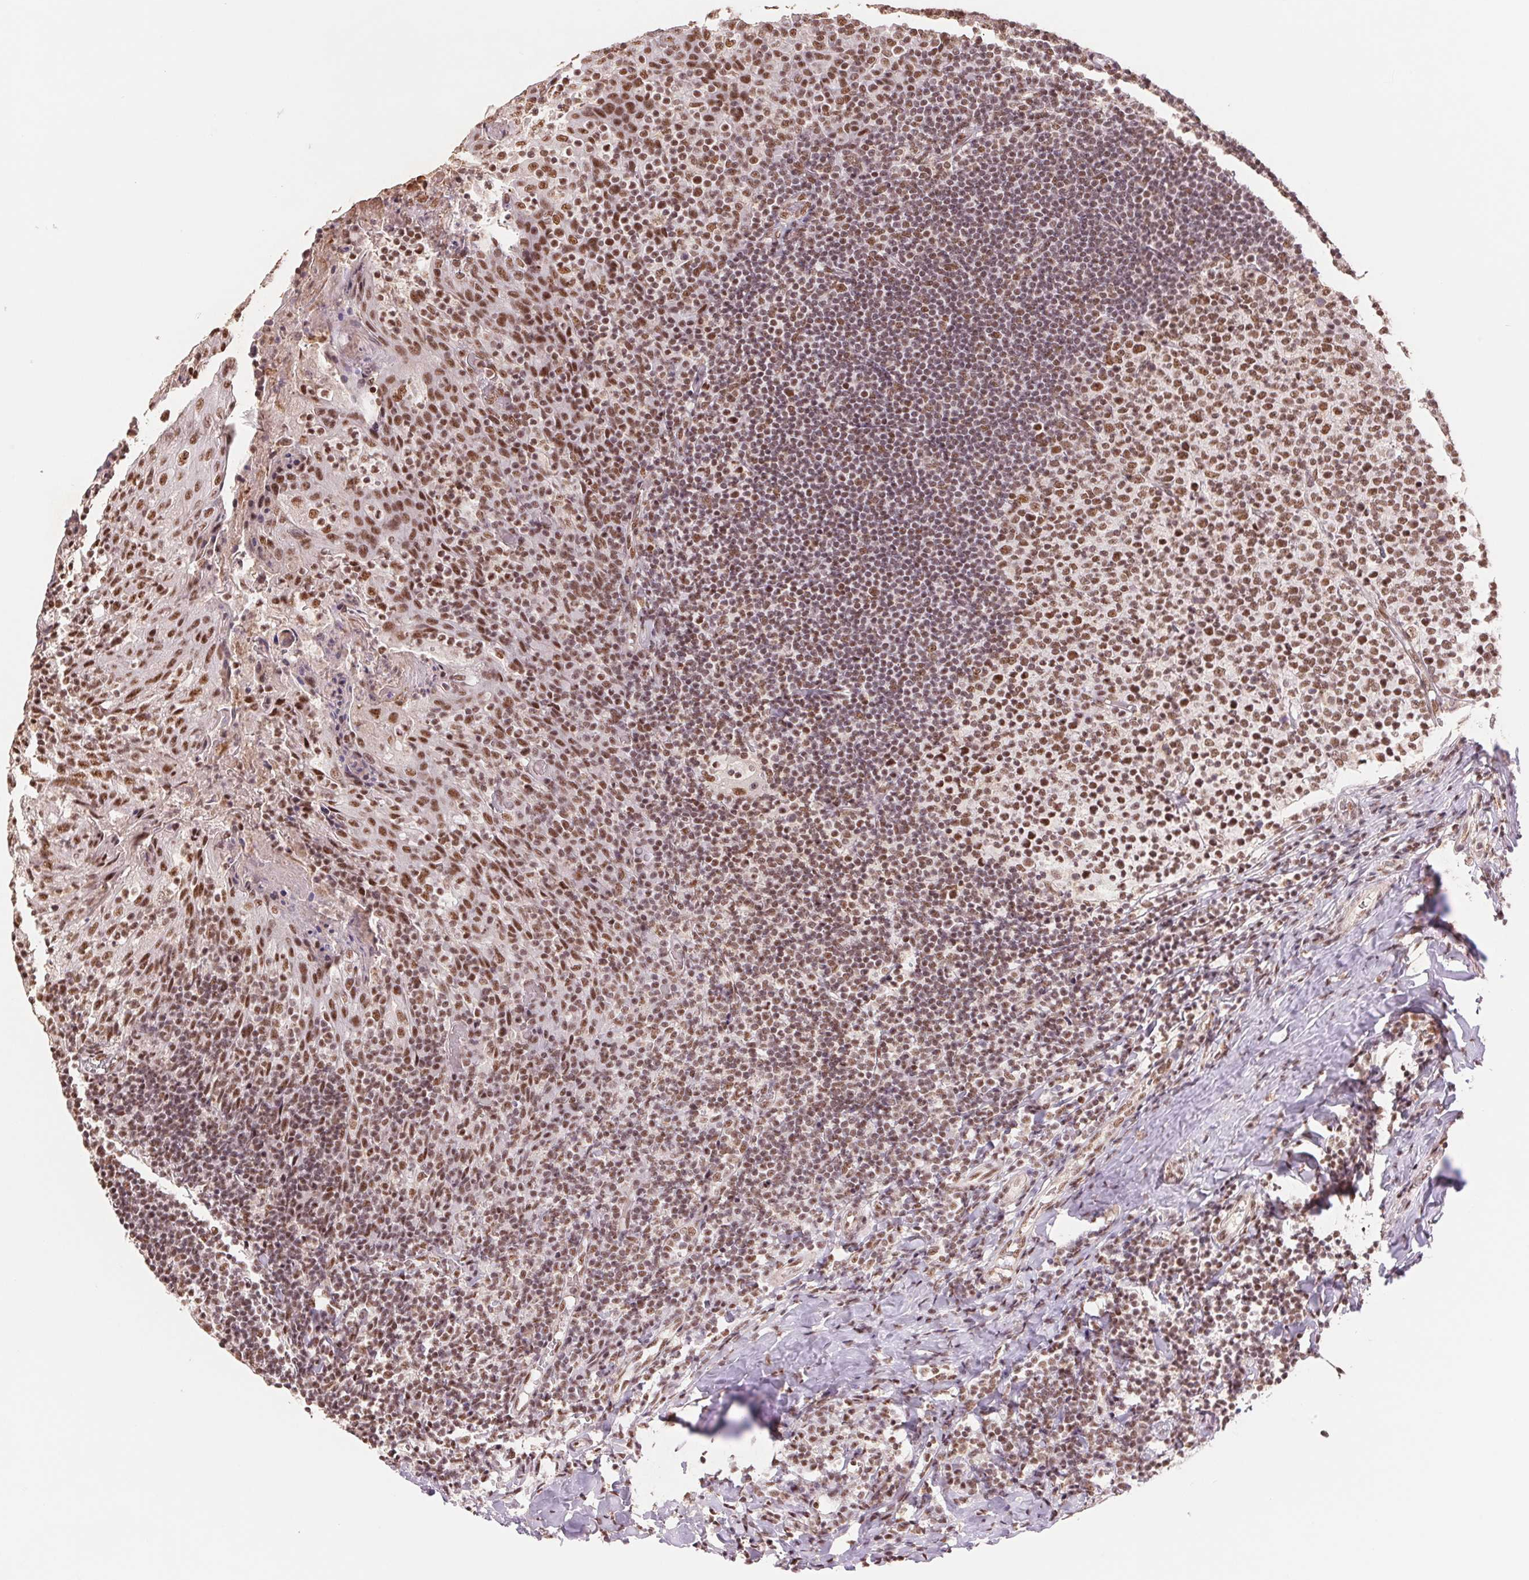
{"staining": {"intensity": "moderate", "quantity": ">75%", "location": "nuclear"}, "tissue": "tonsil", "cell_type": "Germinal center cells", "image_type": "normal", "snomed": [{"axis": "morphology", "description": "Normal tissue, NOS"}, {"axis": "topography", "description": "Tonsil"}], "caption": "A brown stain shows moderate nuclear staining of a protein in germinal center cells of normal human tonsil. The protein is shown in brown color, while the nuclei are stained blue.", "gene": "SREK1", "patient": {"sex": "female", "age": 10}}